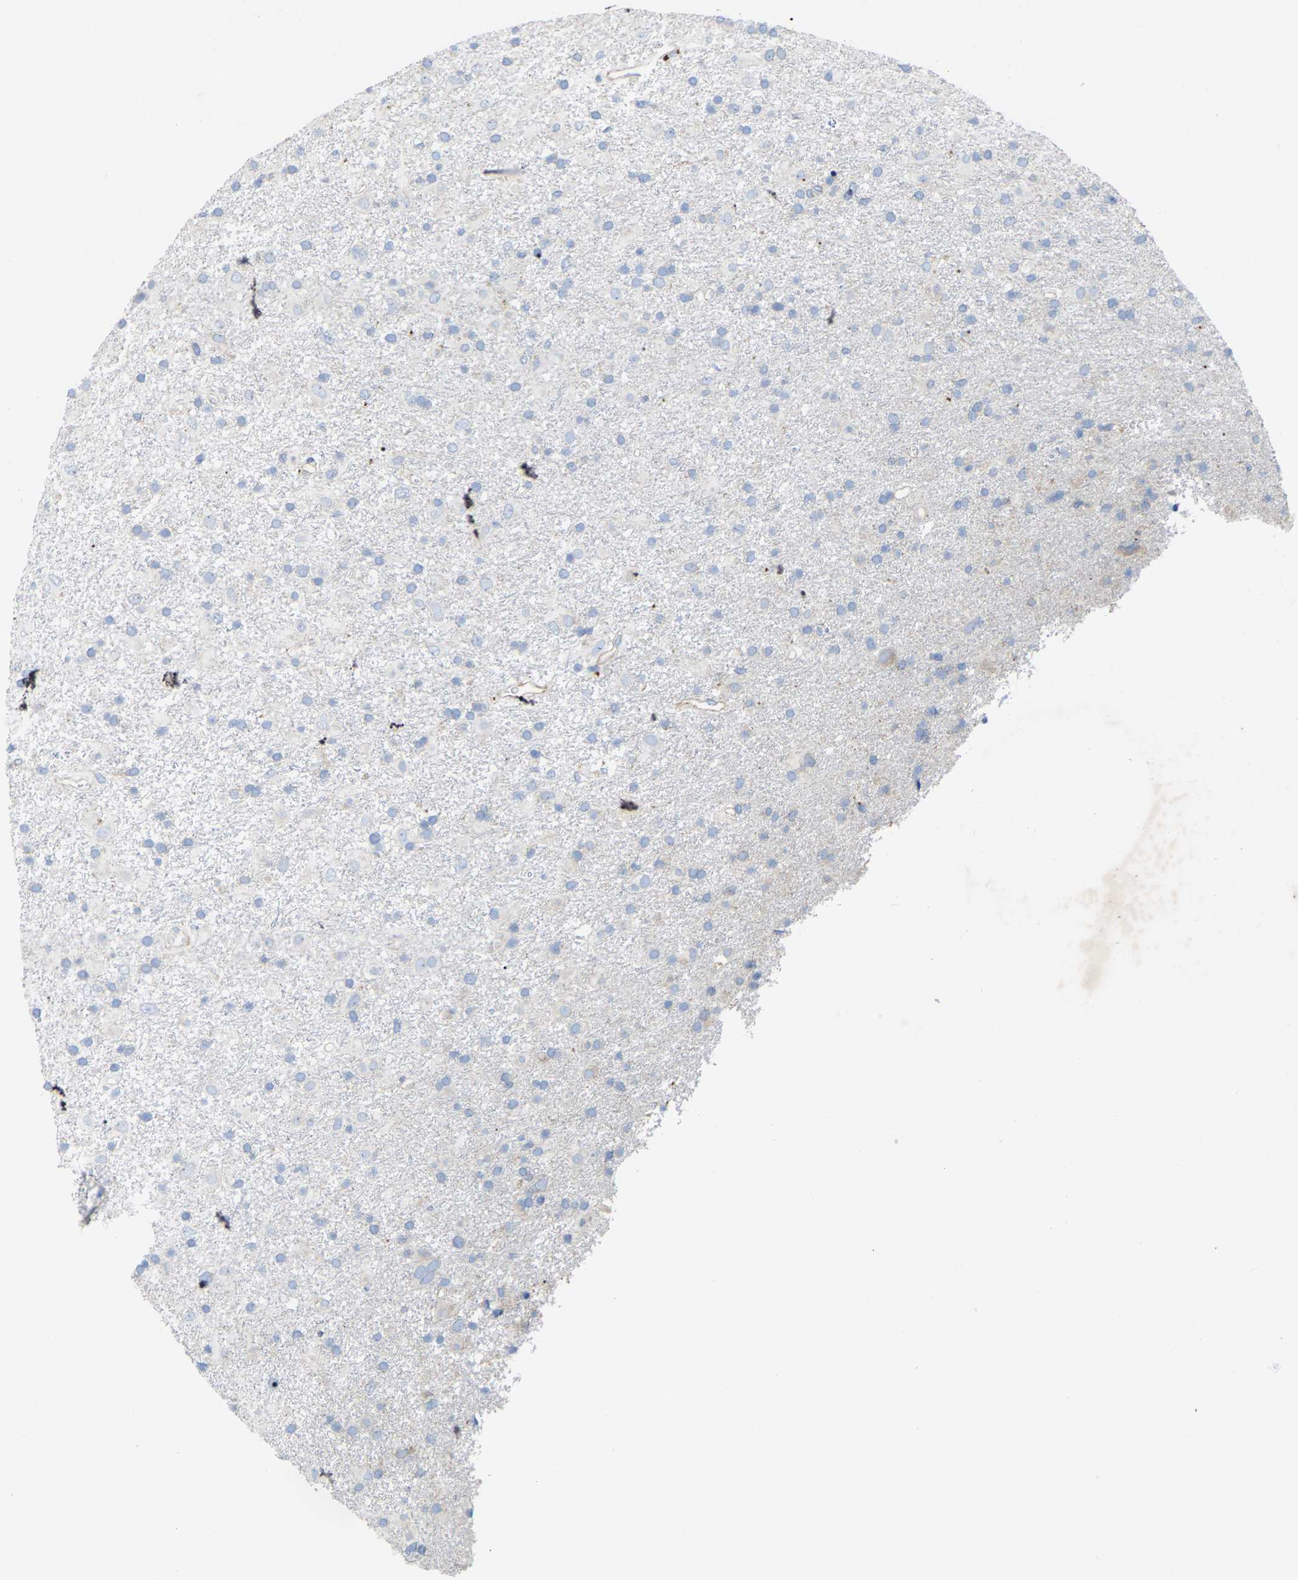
{"staining": {"intensity": "negative", "quantity": "none", "location": "none"}, "tissue": "glioma", "cell_type": "Tumor cells", "image_type": "cancer", "snomed": [{"axis": "morphology", "description": "Glioma, malignant, Low grade"}, {"axis": "topography", "description": "Brain"}], "caption": "Photomicrograph shows no significant protein staining in tumor cells of glioma.", "gene": "TOR1B", "patient": {"sex": "male", "age": 65}}